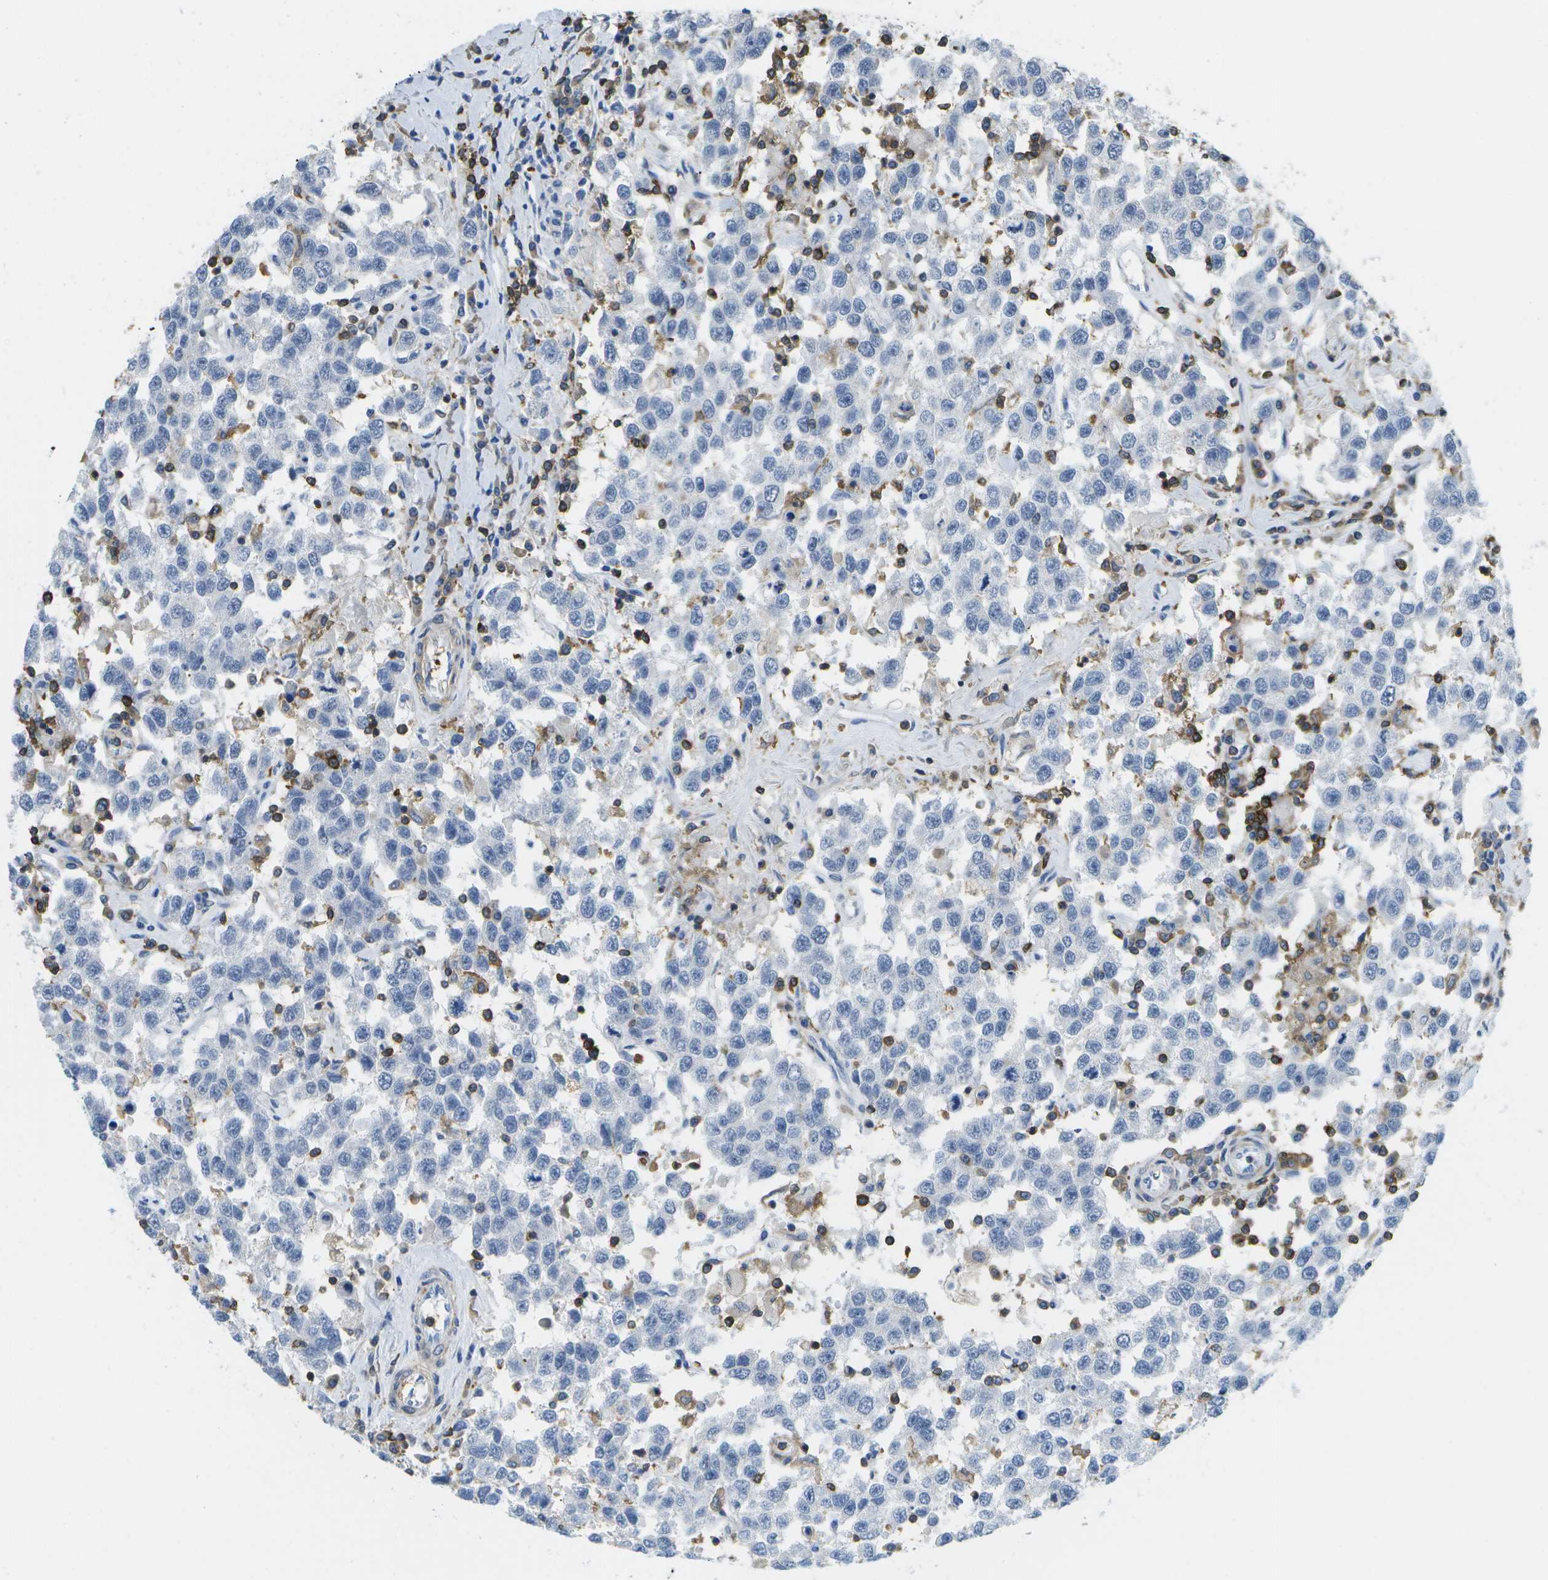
{"staining": {"intensity": "negative", "quantity": "none", "location": "none"}, "tissue": "testis cancer", "cell_type": "Tumor cells", "image_type": "cancer", "snomed": [{"axis": "morphology", "description": "Seminoma, NOS"}, {"axis": "topography", "description": "Testis"}], "caption": "Micrograph shows no protein positivity in tumor cells of testis seminoma tissue.", "gene": "RCSD1", "patient": {"sex": "male", "age": 41}}